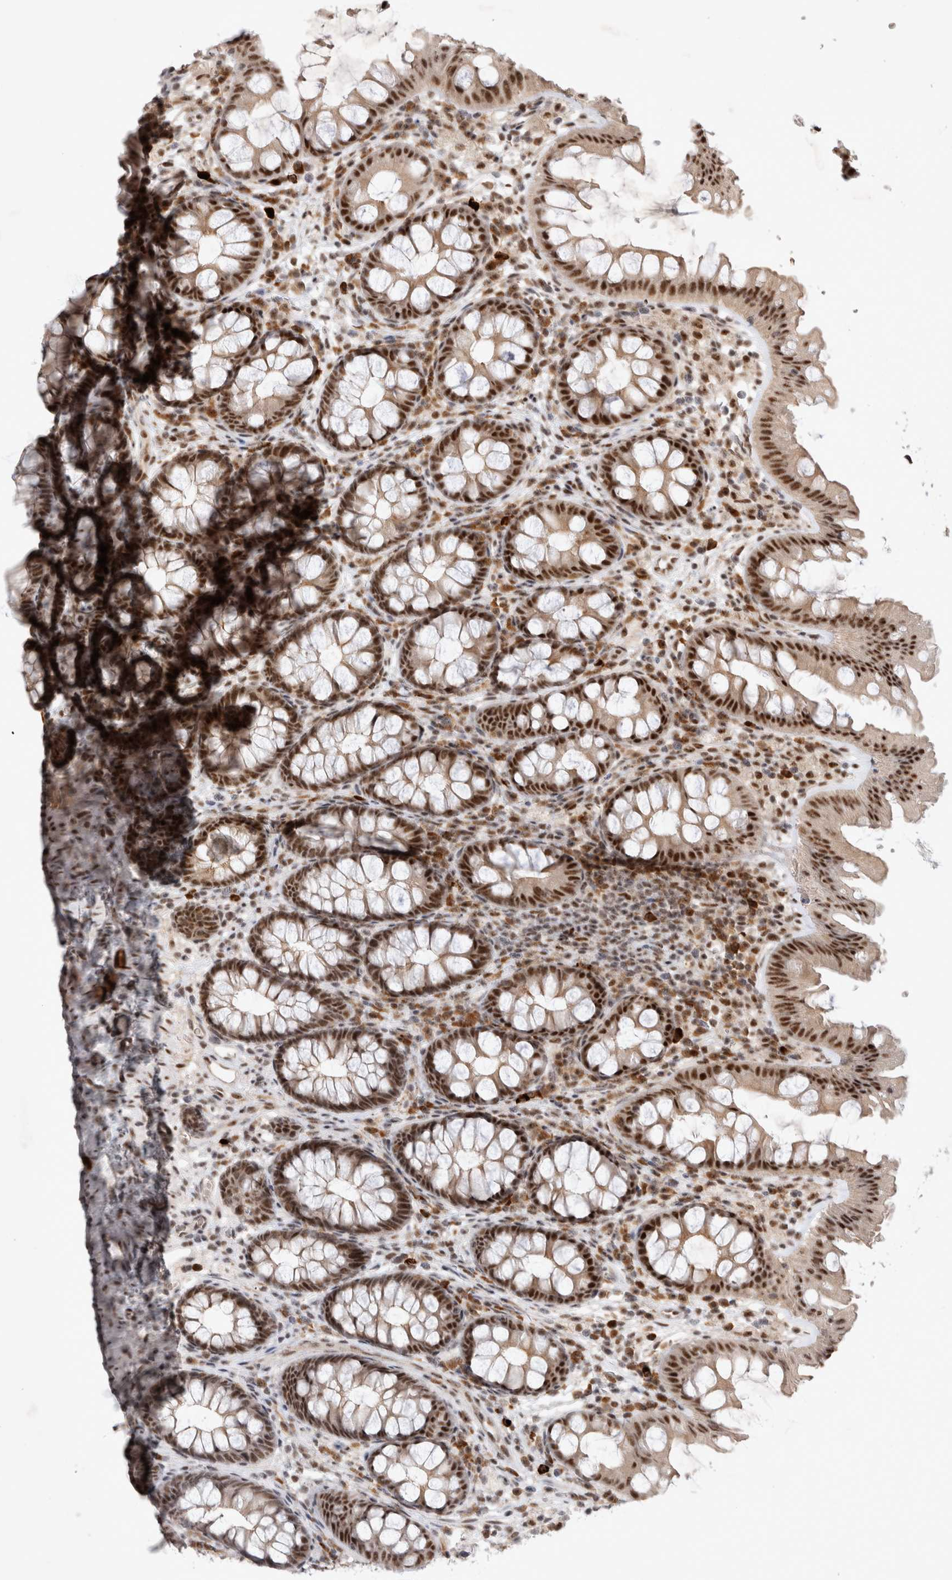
{"staining": {"intensity": "moderate", "quantity": ">75%", "location": "nuclear"}, "tissue": "colon", "cell_type": "Endothelial cells", "image_type": "normal", "snomed": [{"axis": "morphology", "description": "Normal tissue, NOS"}, {"axis": "topography", "description": "Colon"}], "caption": "A medium amount of moderate nuclear expression is seen in approximately >75% of endothelial cells in normal colon.", "gene": "HESX1", "patient": {"sex": "female", "age": 62}}